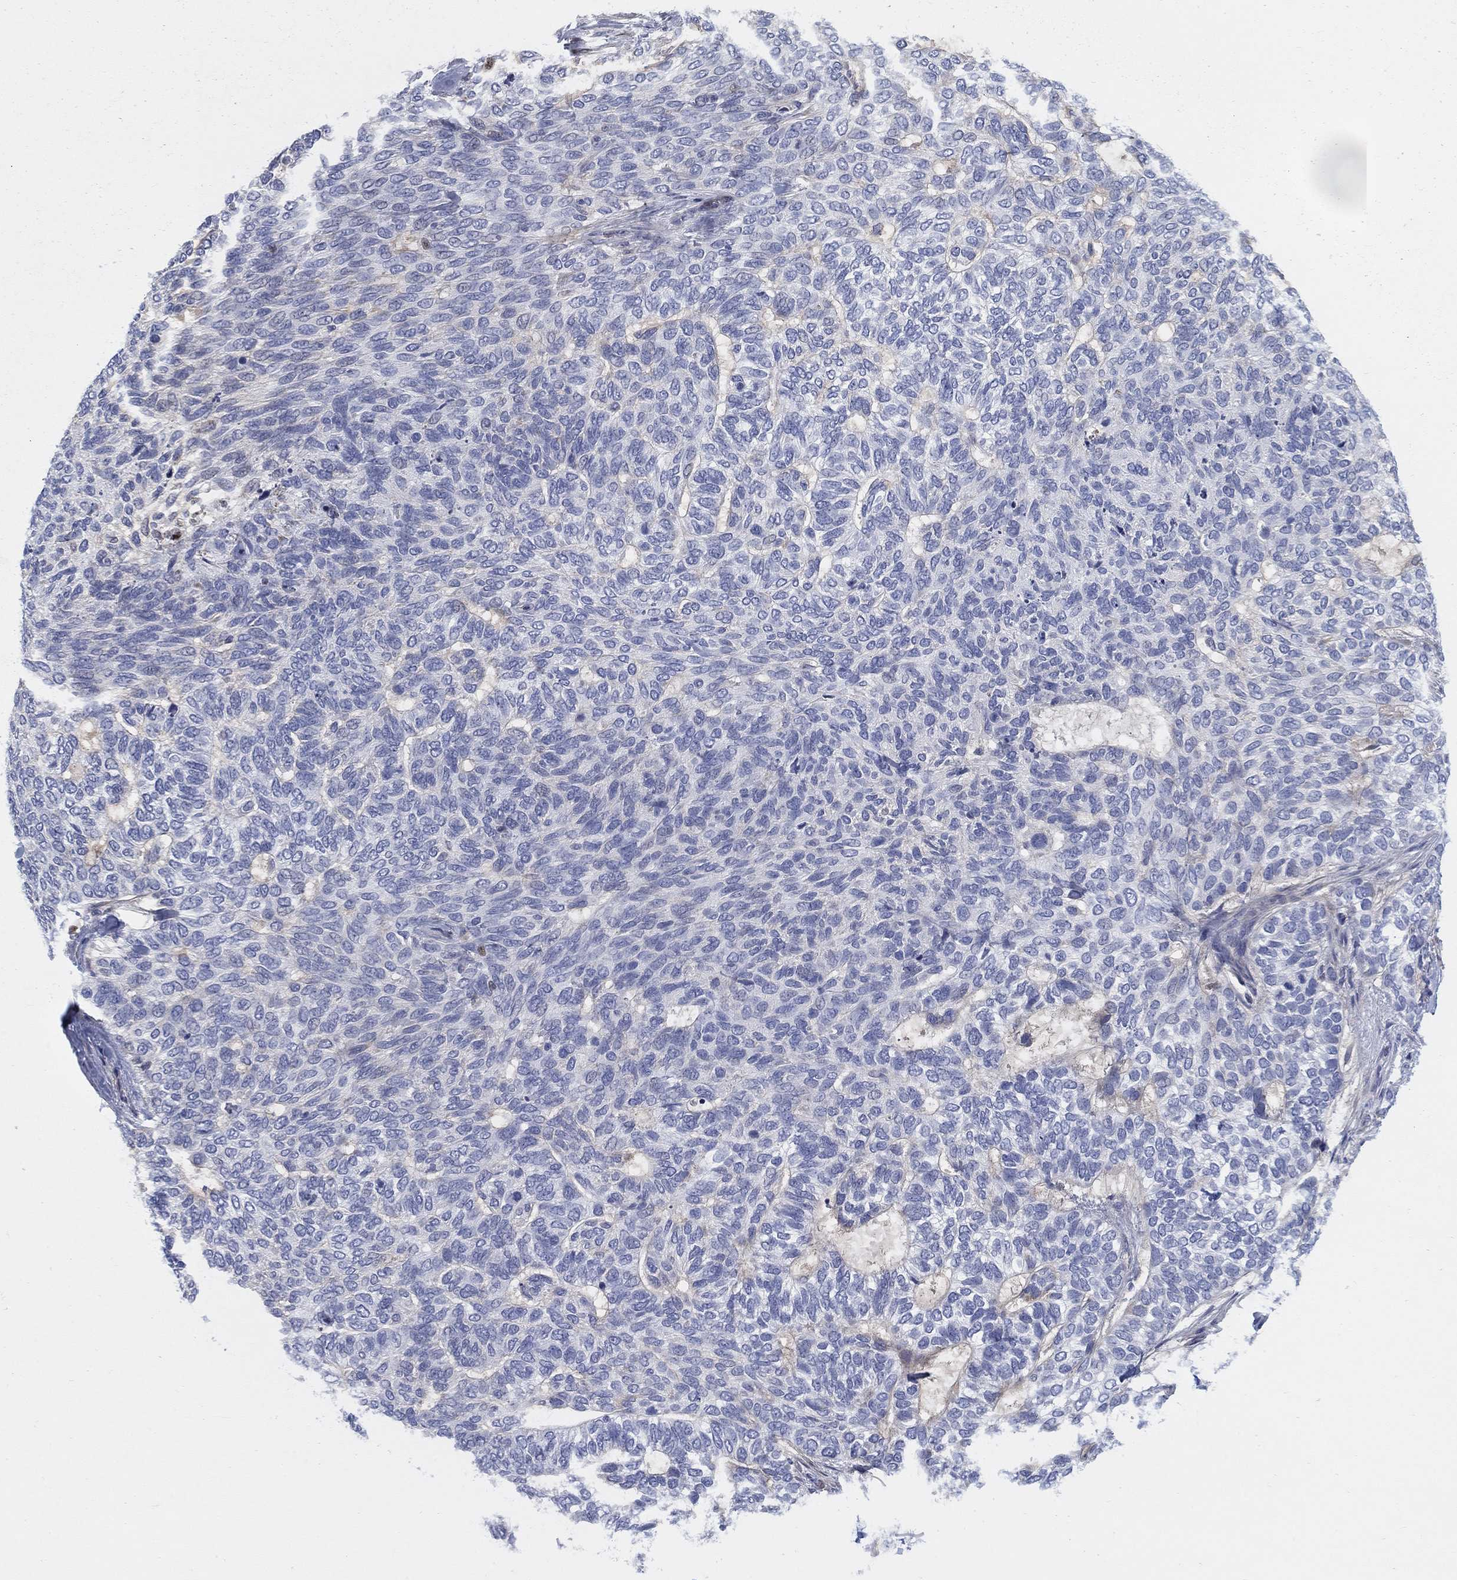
{"staining": {"intensity": "negative", "quantity": "none", "location": "none"}, "tissue": "skin cancer", "cell_type": "Tumor cells", "image_type": "cancer", "snomed": [{"axis": "morphology", "description": "Basal cell carcinoma"}, {"axis": "topography", "description": "Skin"}], "caption": "Histopathology image shows no protein positivity in tumor cells of basal cell carcinoma (skin) tissue.", "gene": "HEATR4", "patient": {"sex": "female", "age": 65}}